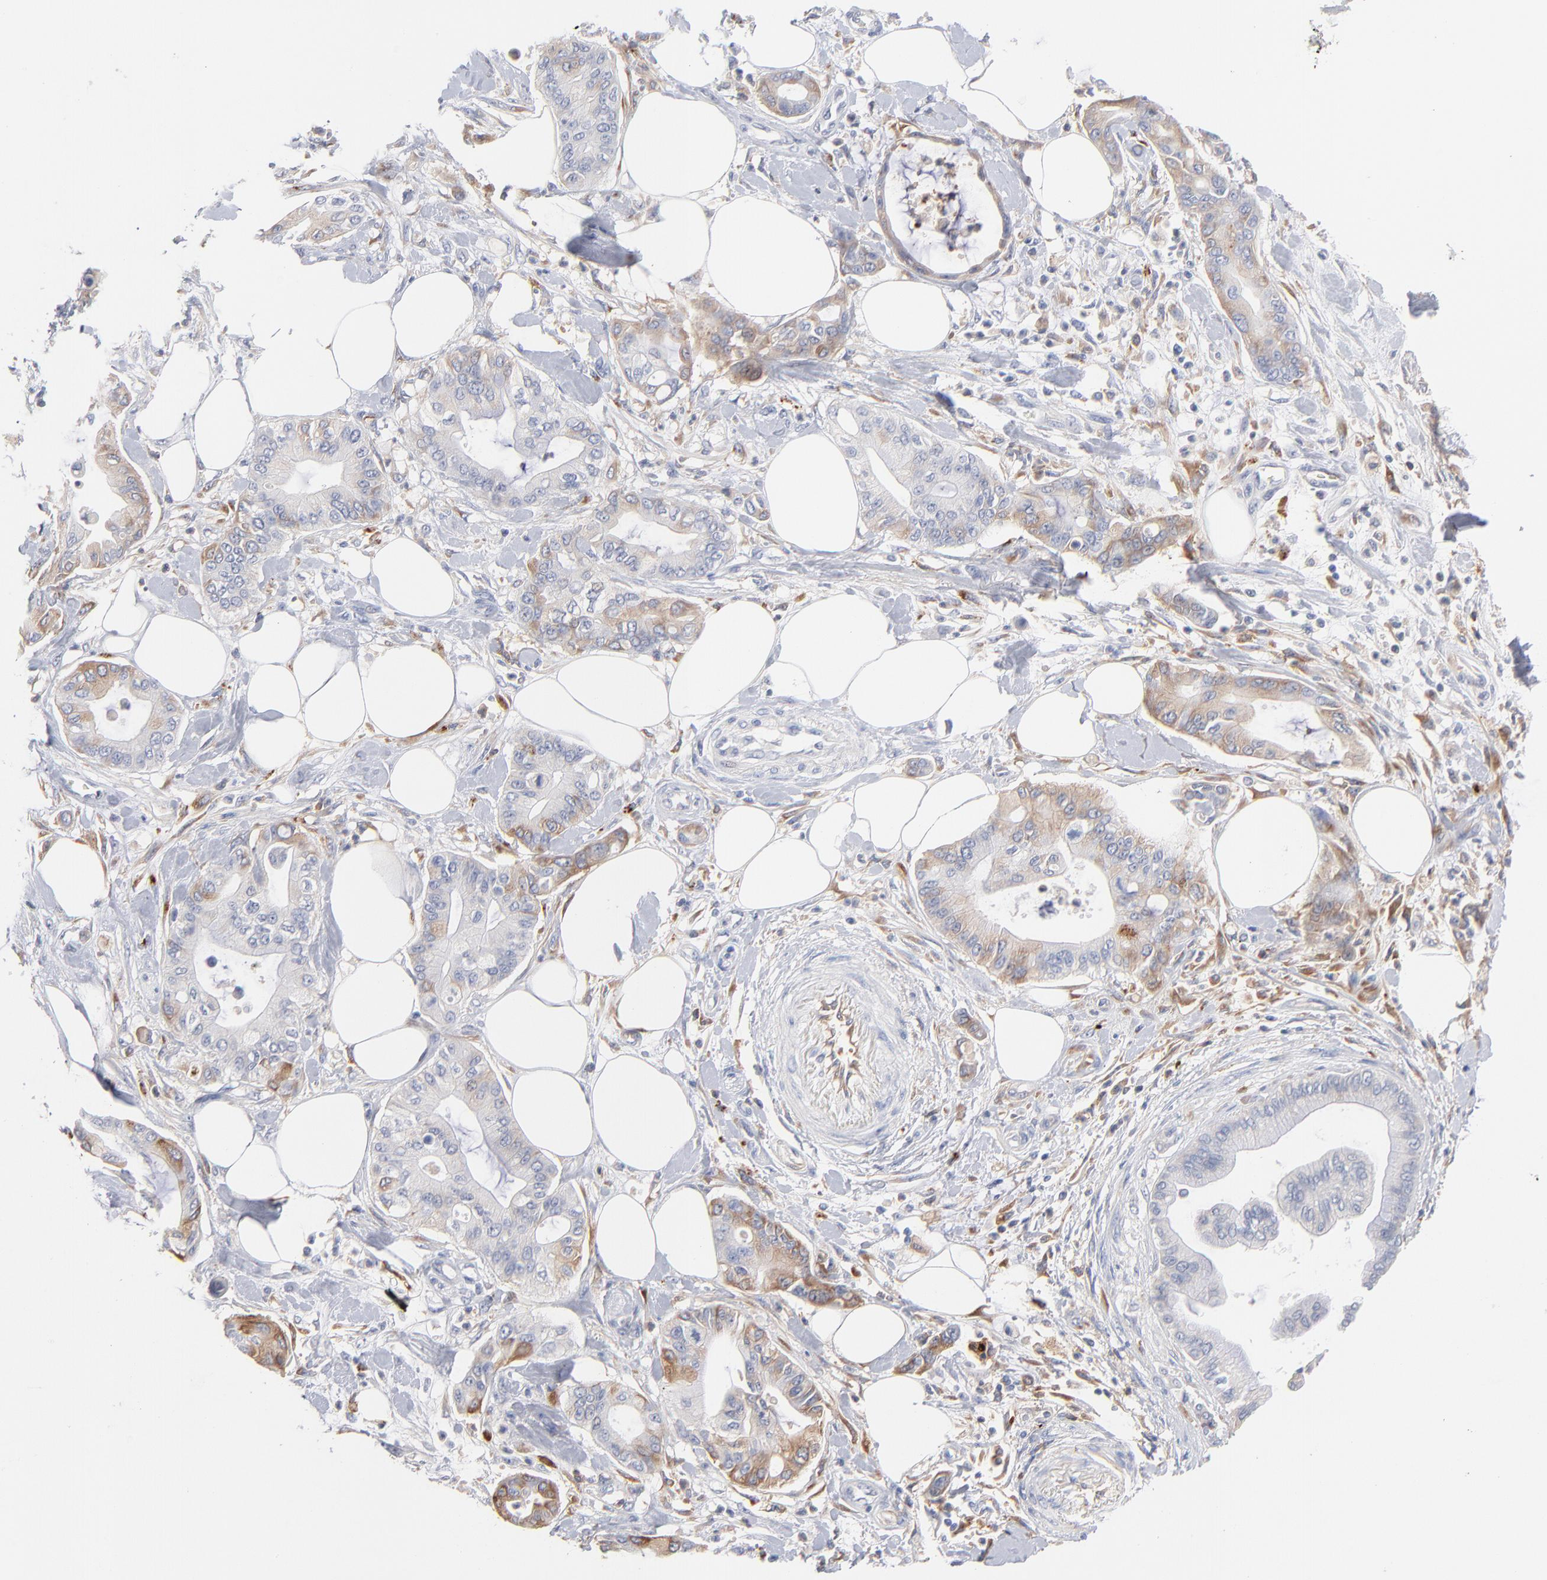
{"staining": {"intensity": "weak", "quantity": "25%-75%", "location": "cytoplasmic/membranous"}, "tissue": "pancreatic cancer", "cell_type": "Tumor cells", "image_type": "cancer", "snomed": [{"axis": "morphology", "description": "Adenocarcinoma, NOS"}, {"axis": "morphology", "description": "Adenocarcinoma, metastatic, NOS"}, {"axis": "topography", "description": "Lymph node"}, {"axis": "topography", "description": "Pancreas"}, {"axis": "topography", "description": "Duodenum"}], "caption": "This photomicrograph displays pancreatic cancer stained with IHC to label a protein in brown. The cytoplasmic/membranous of tumor cells show weak positivity for the protein. Nuclei are counter-stained blue.", "gene": "F12", "patient": {"sex": "female", "age": 64}}